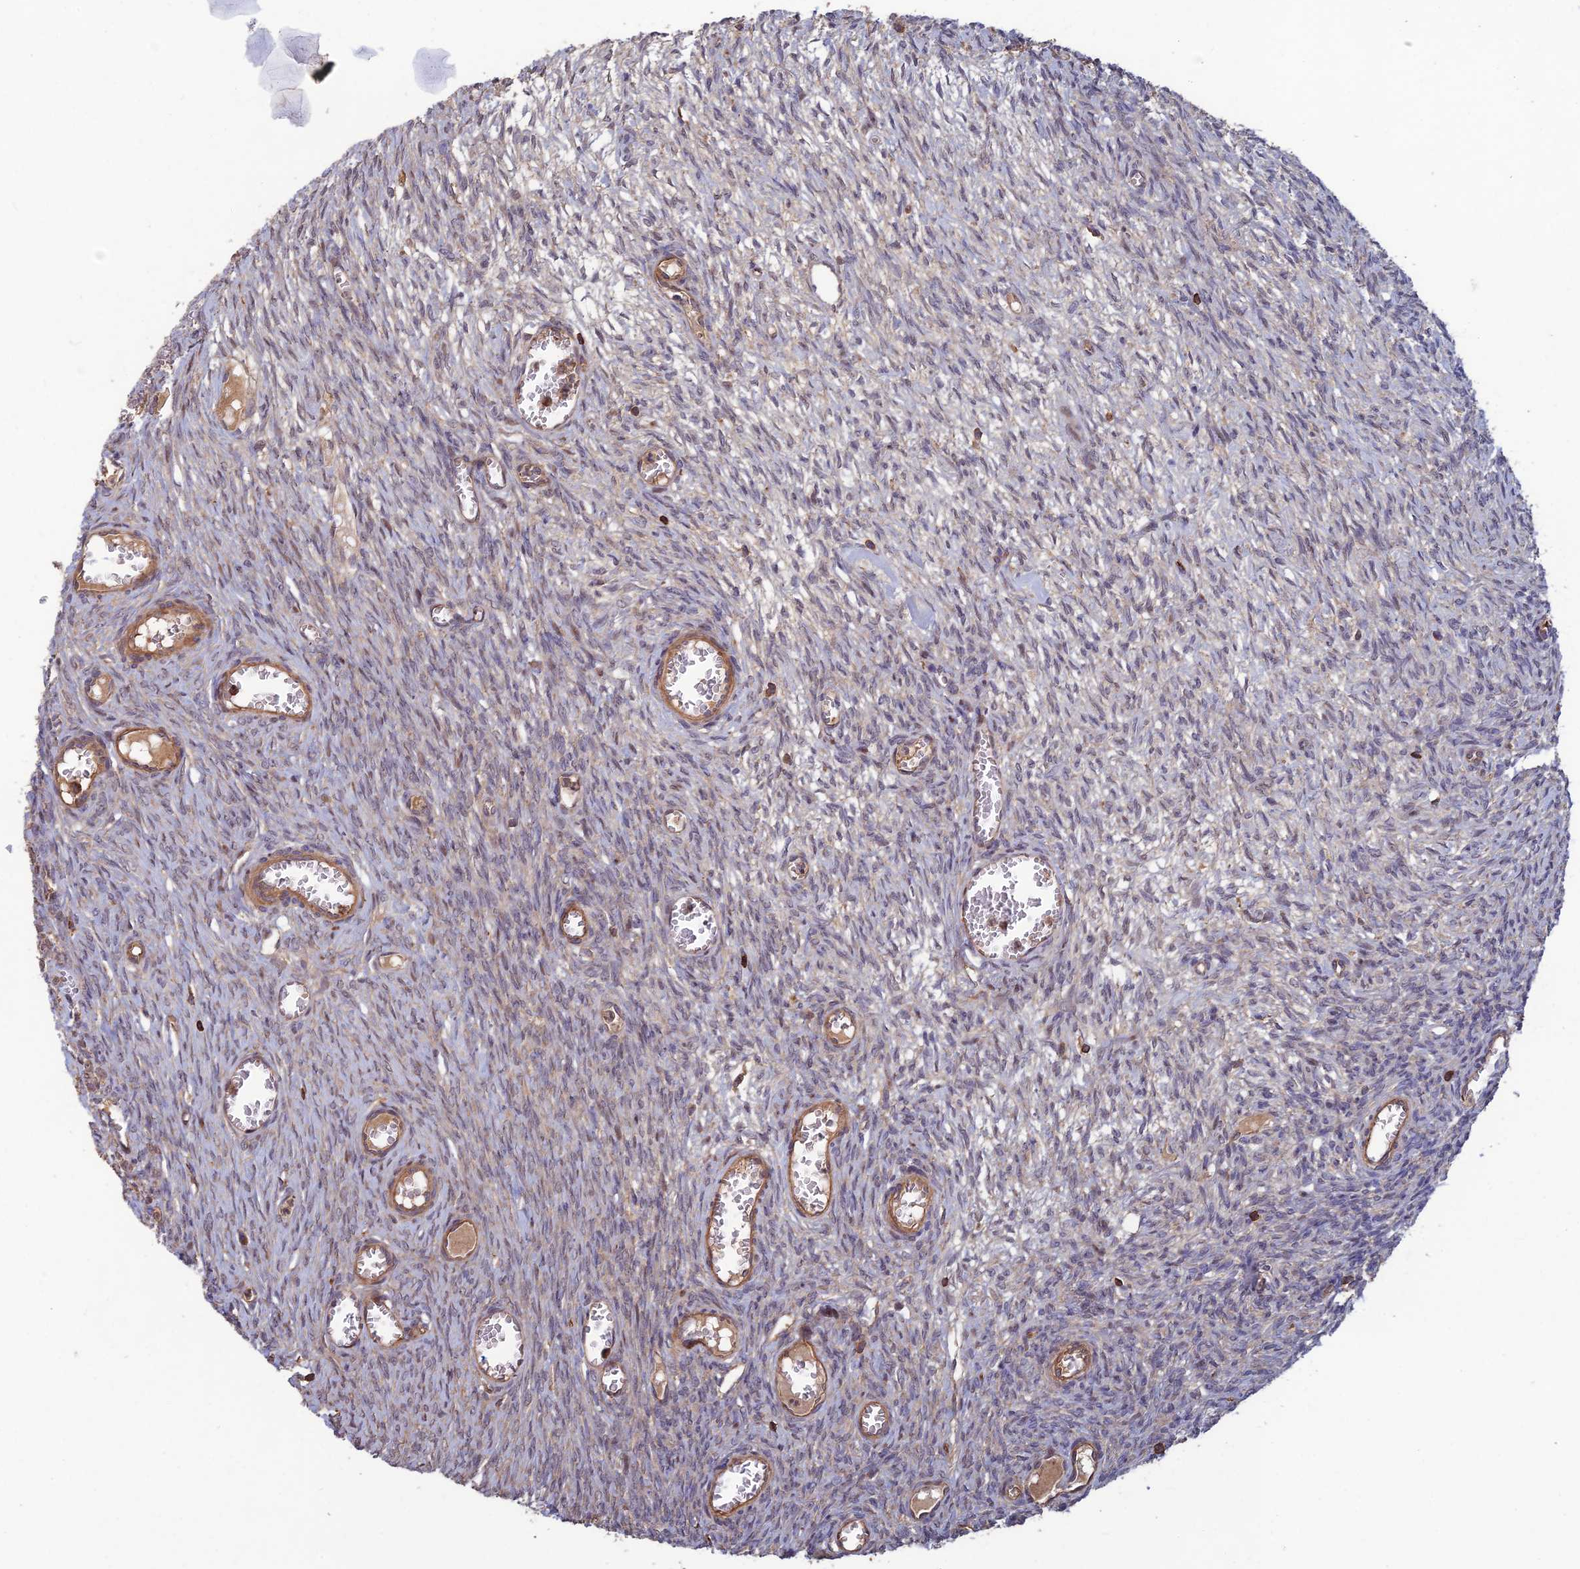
{"staining": {"intensity": "negative", "quantity": "none", "location": "none"}, "tissue": "ovary", "cell_type": "Ovarian stroma cells", "image_type": "normal", "snomed": [{"axis": "morphology", "description": "Normal tissue, NOS"}, {"axis": "topography", "description": "Ovary"}], "caption": "The photomicrograph displays no staining of ovarian stroma cells in normal ovary.", "gene": "C15orf62", "patient": {"sex": "female", "age": 44}}